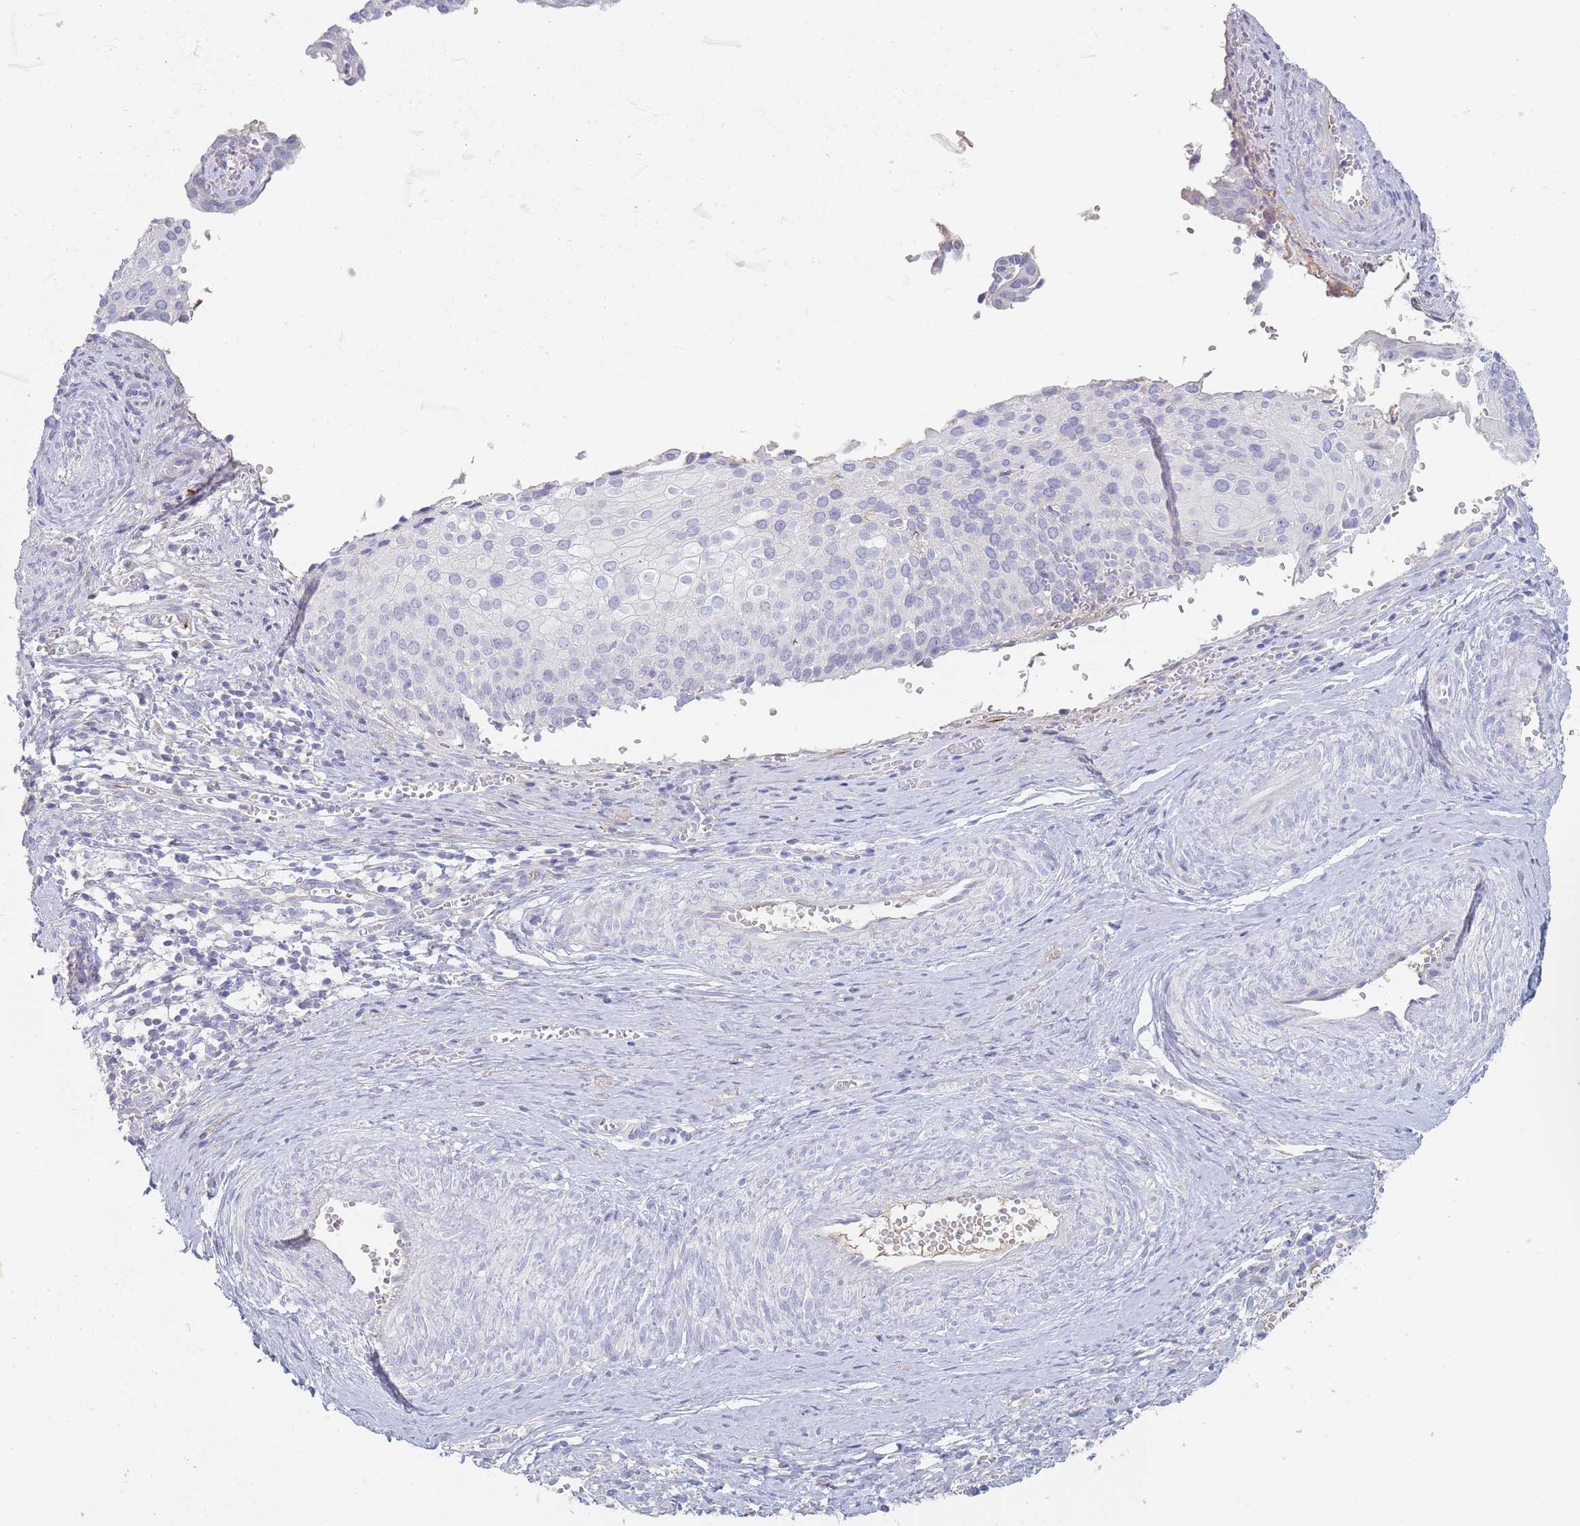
{"staining": {"intensity": "negative", "quantity": "none", "location": "none"}, "tissue": "cervical cancer", "cell_type": "Tumor cells", "image_type": "cancer", "snomed": [{"axis": "morphology", "description": "Squamous cell carcinoma, NOS"}, {"axis": "topography", "description": "Cervix"}], "caption": "A high-resolution micrograph shows immunohistochemistry (IHC) staining of cervical cancer, which reveals no significant expression in tumor cells.", "gene": "PRG4", "patient": {"sex": "female", "age": 44}}